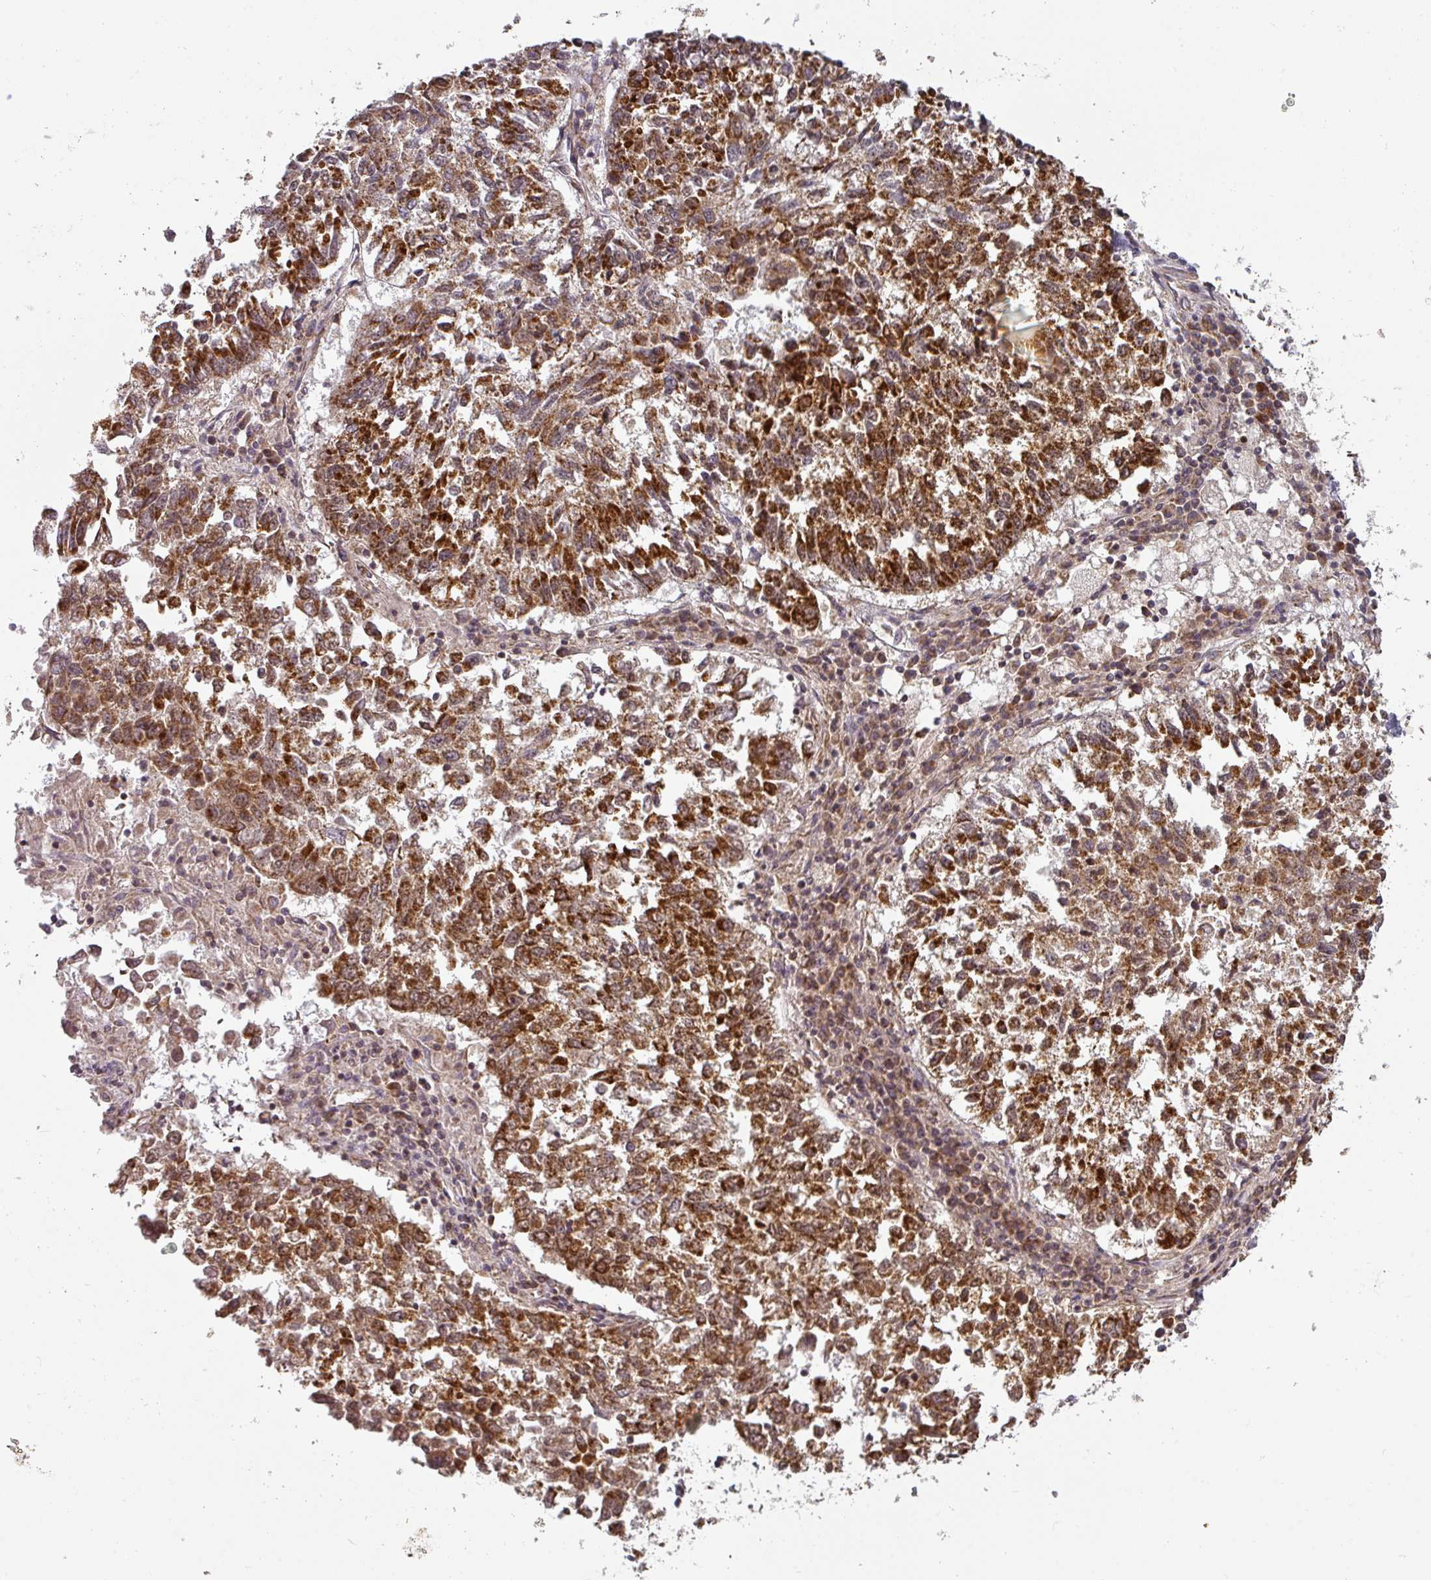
{"staining": {"intensity": "strong", "quantity": ">75%", "location": "cytoplasmic/membranous"}, "tissue": "lung cancer", "cell_type": "Tumor cells", "image_type": "cancer", "snomed": [{"axis": "morphology", "description": "Squamous cell carcinoma, NOS"}, {"axis": "topography", "description": "Lung"}], "caption": "Tumor cells display high levels of strong cytoplasmic/membranous positivity in approximately >75% of cells in human lung squamous cell carcinoma.", "gene": "MRPS16", "patient": {"sex": "male", "age": 73}}